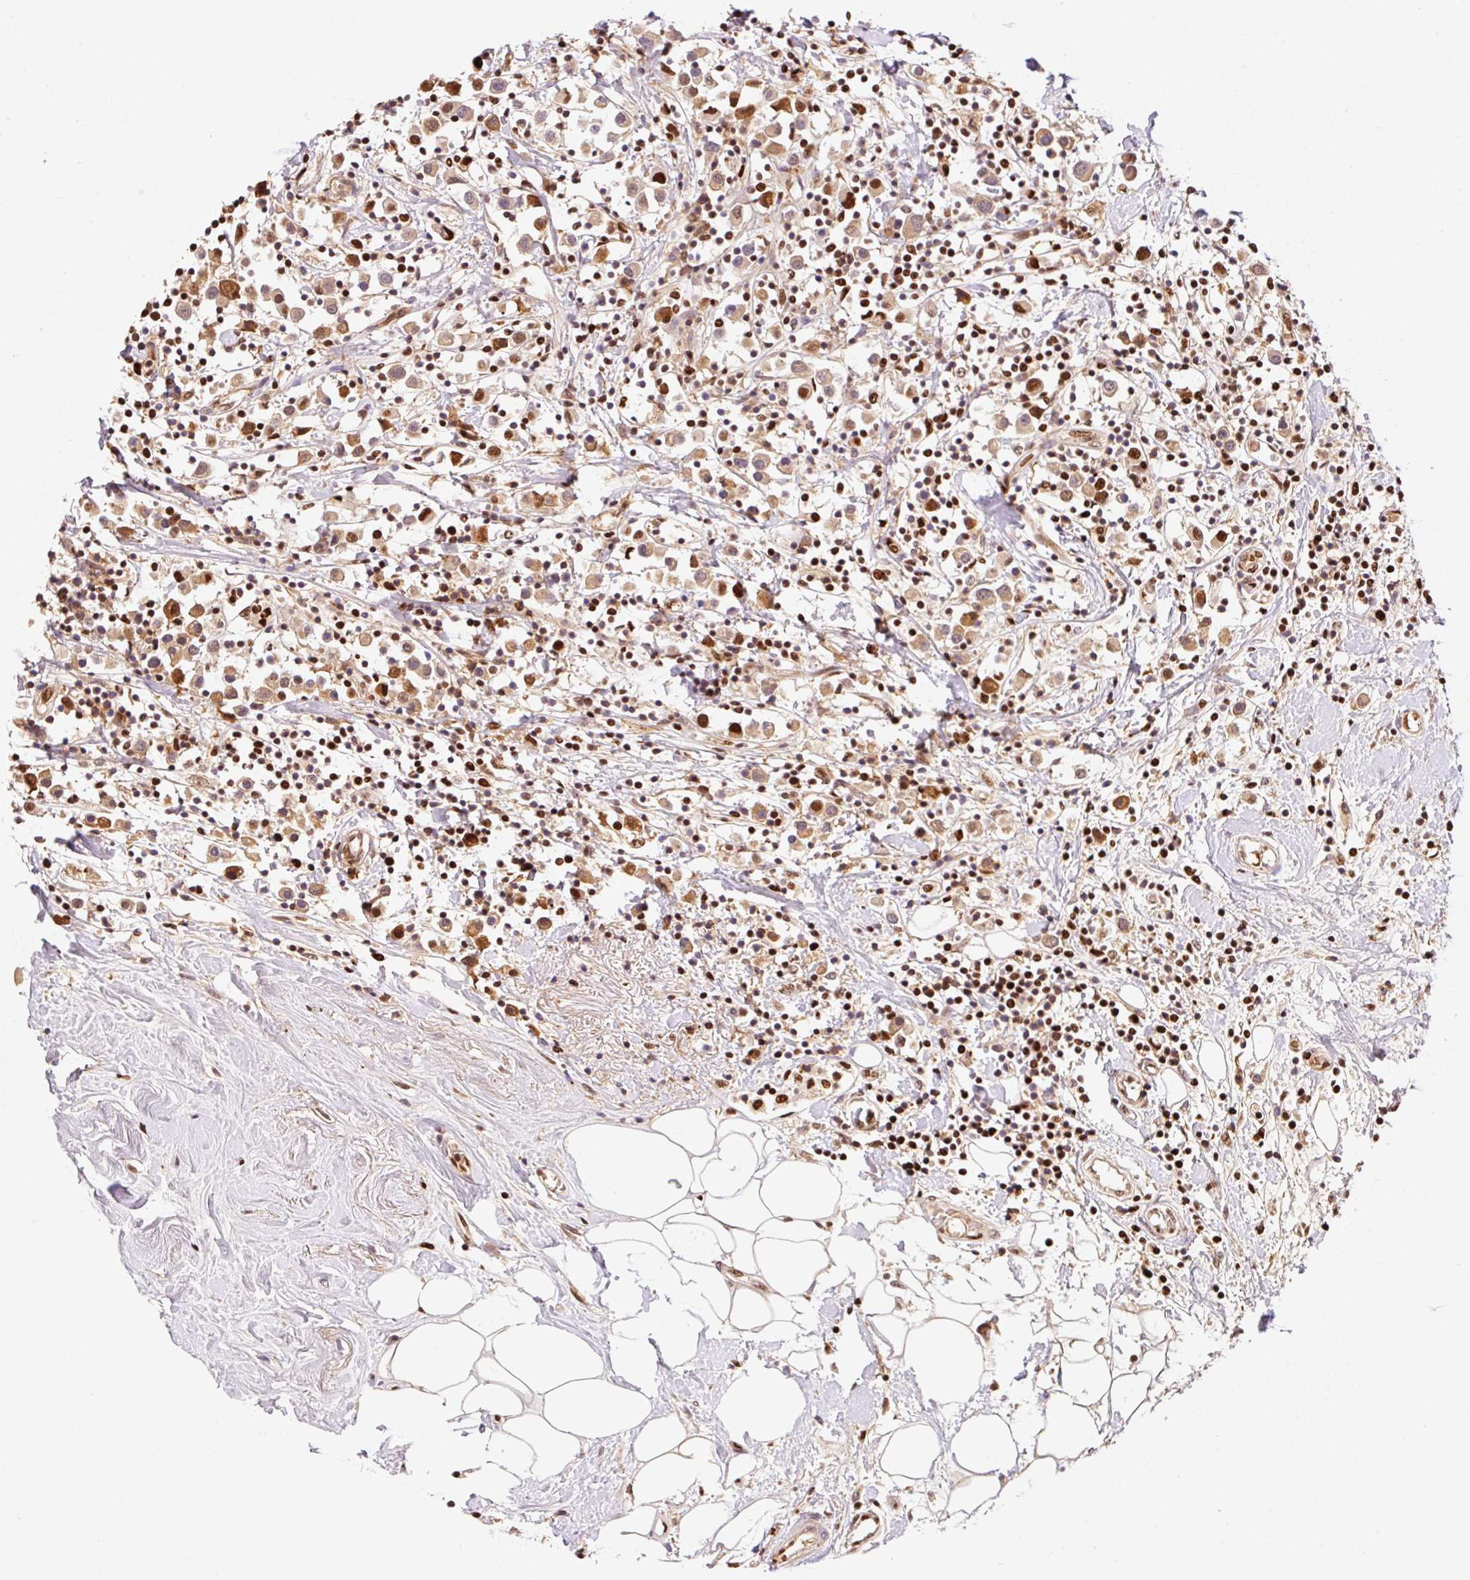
{"staining": {"intensity": "moderate", "quantity": ">75%", "location": "cytoplasmic/membranous,nuclear"}, "tissue": "breast cancer", "cell_type": "Tumor cells", "image_type": "cancer", "snomed": [{"axis": "morphology", "description": "Duct carcinoma"}, {"axis": "topography", "description": "Breast"}], "caption": "High-power microscopy captured an immunohistochemistry histopathology image of breast cancer (invasive ductal carcinoma), revealing moderate cytoplasmic/membranous and nuclear positivity in about >75% of tumor cells. (brown staining indicates protein expression, while blue staining denotes nuclei).", "gene": "GPR139", "patient": {"sex": "female", "age": 61}}